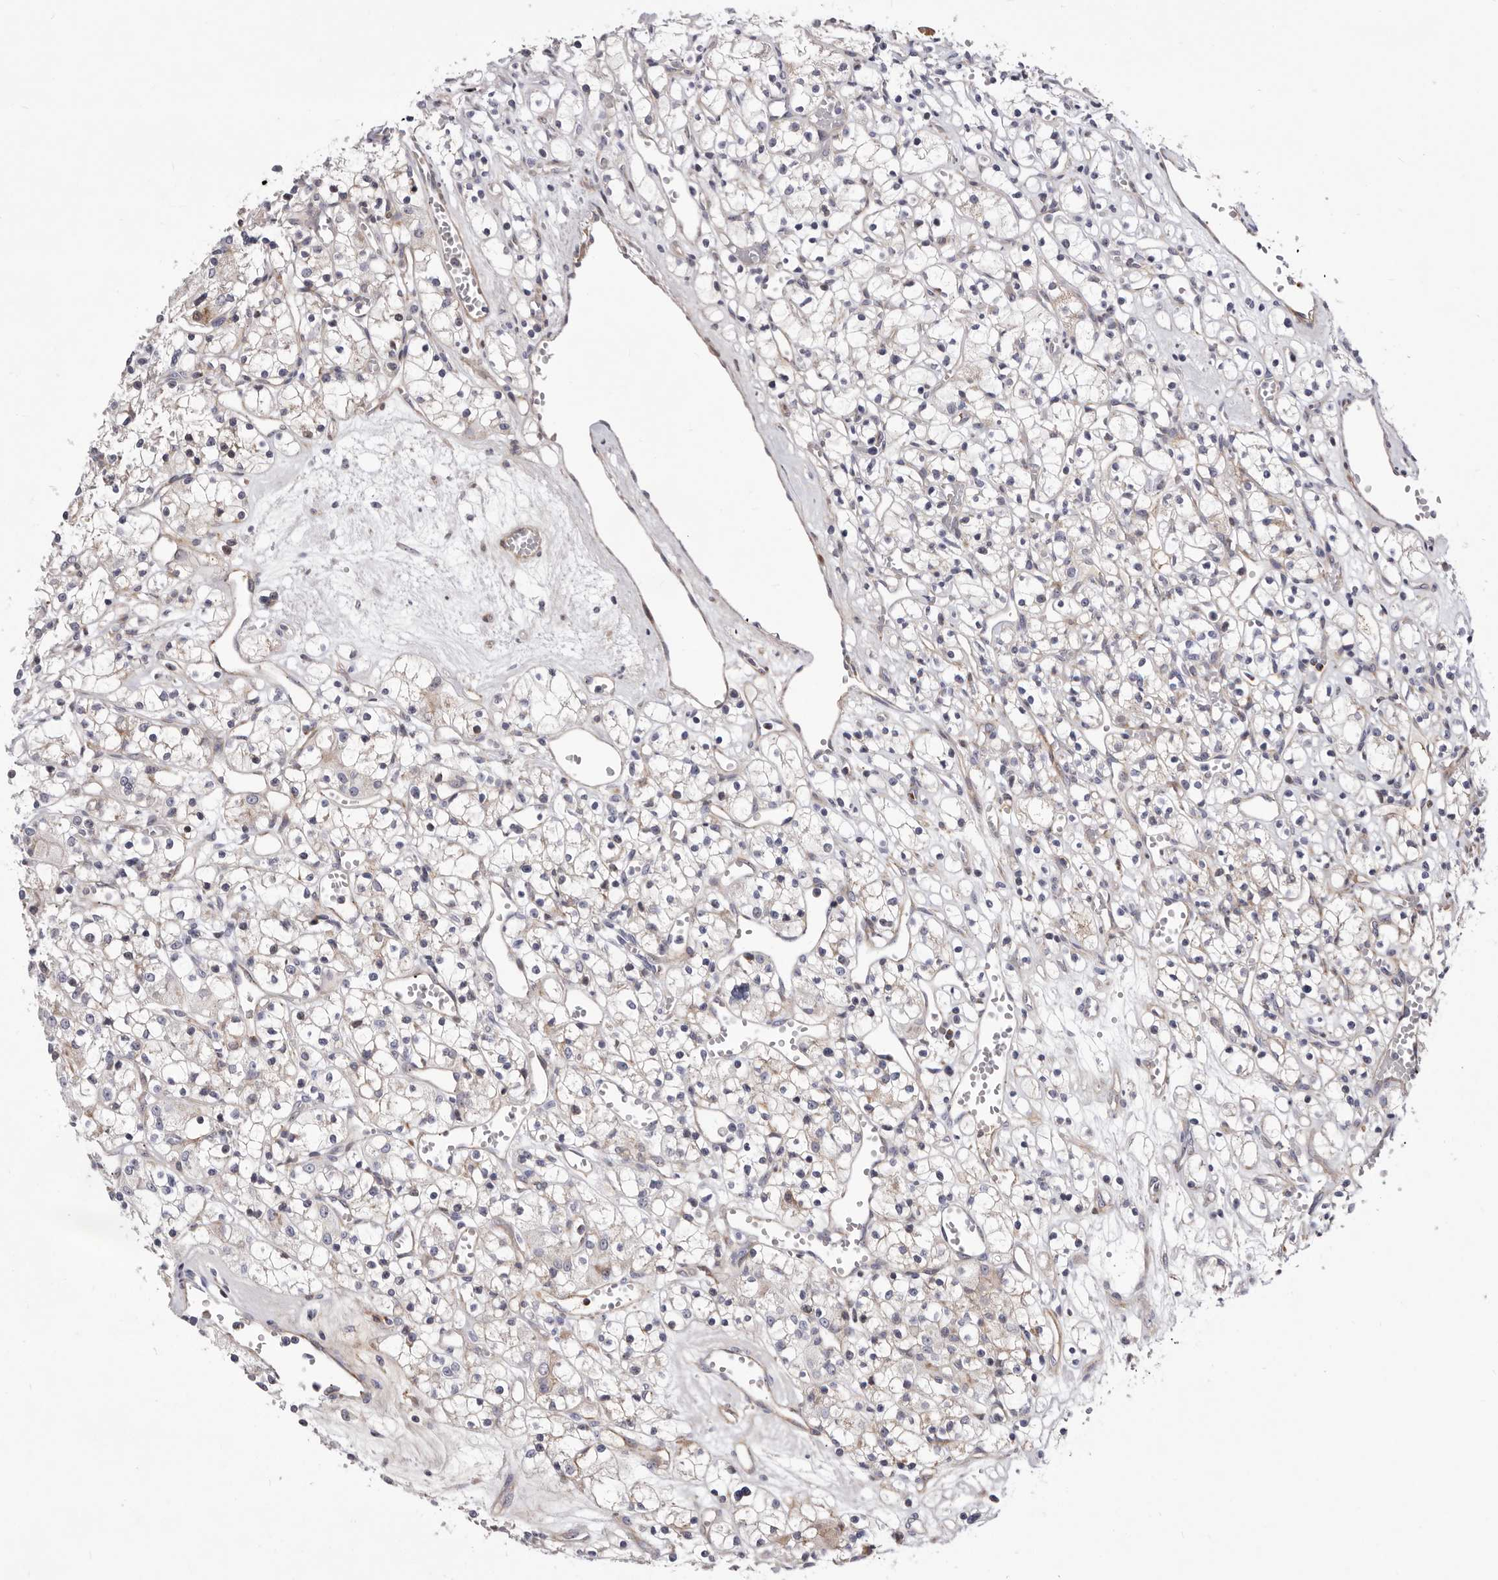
{"staining": {"intensity": "negative", "quantity": "none", "location": "none"}, "tissue": "renal cancer", "cell_type": "Tumor cells", "image_type": "cancer", "snomed": [{"axis": "morphology", "description": "Adenocarcinoma, NOS"}, {"axis": "topography", "description": "Kidney"}], "caption": "The immunohistochemistry histopathology image has no significant positivity in tumor cells of renal cancer (adenocarcinoma) tissue. (Immunohistochemistry (ihc), brightfield microscopy, high magnification).", "gene": "NUBPL", "patient": {"sex": "female", "age": 59}}